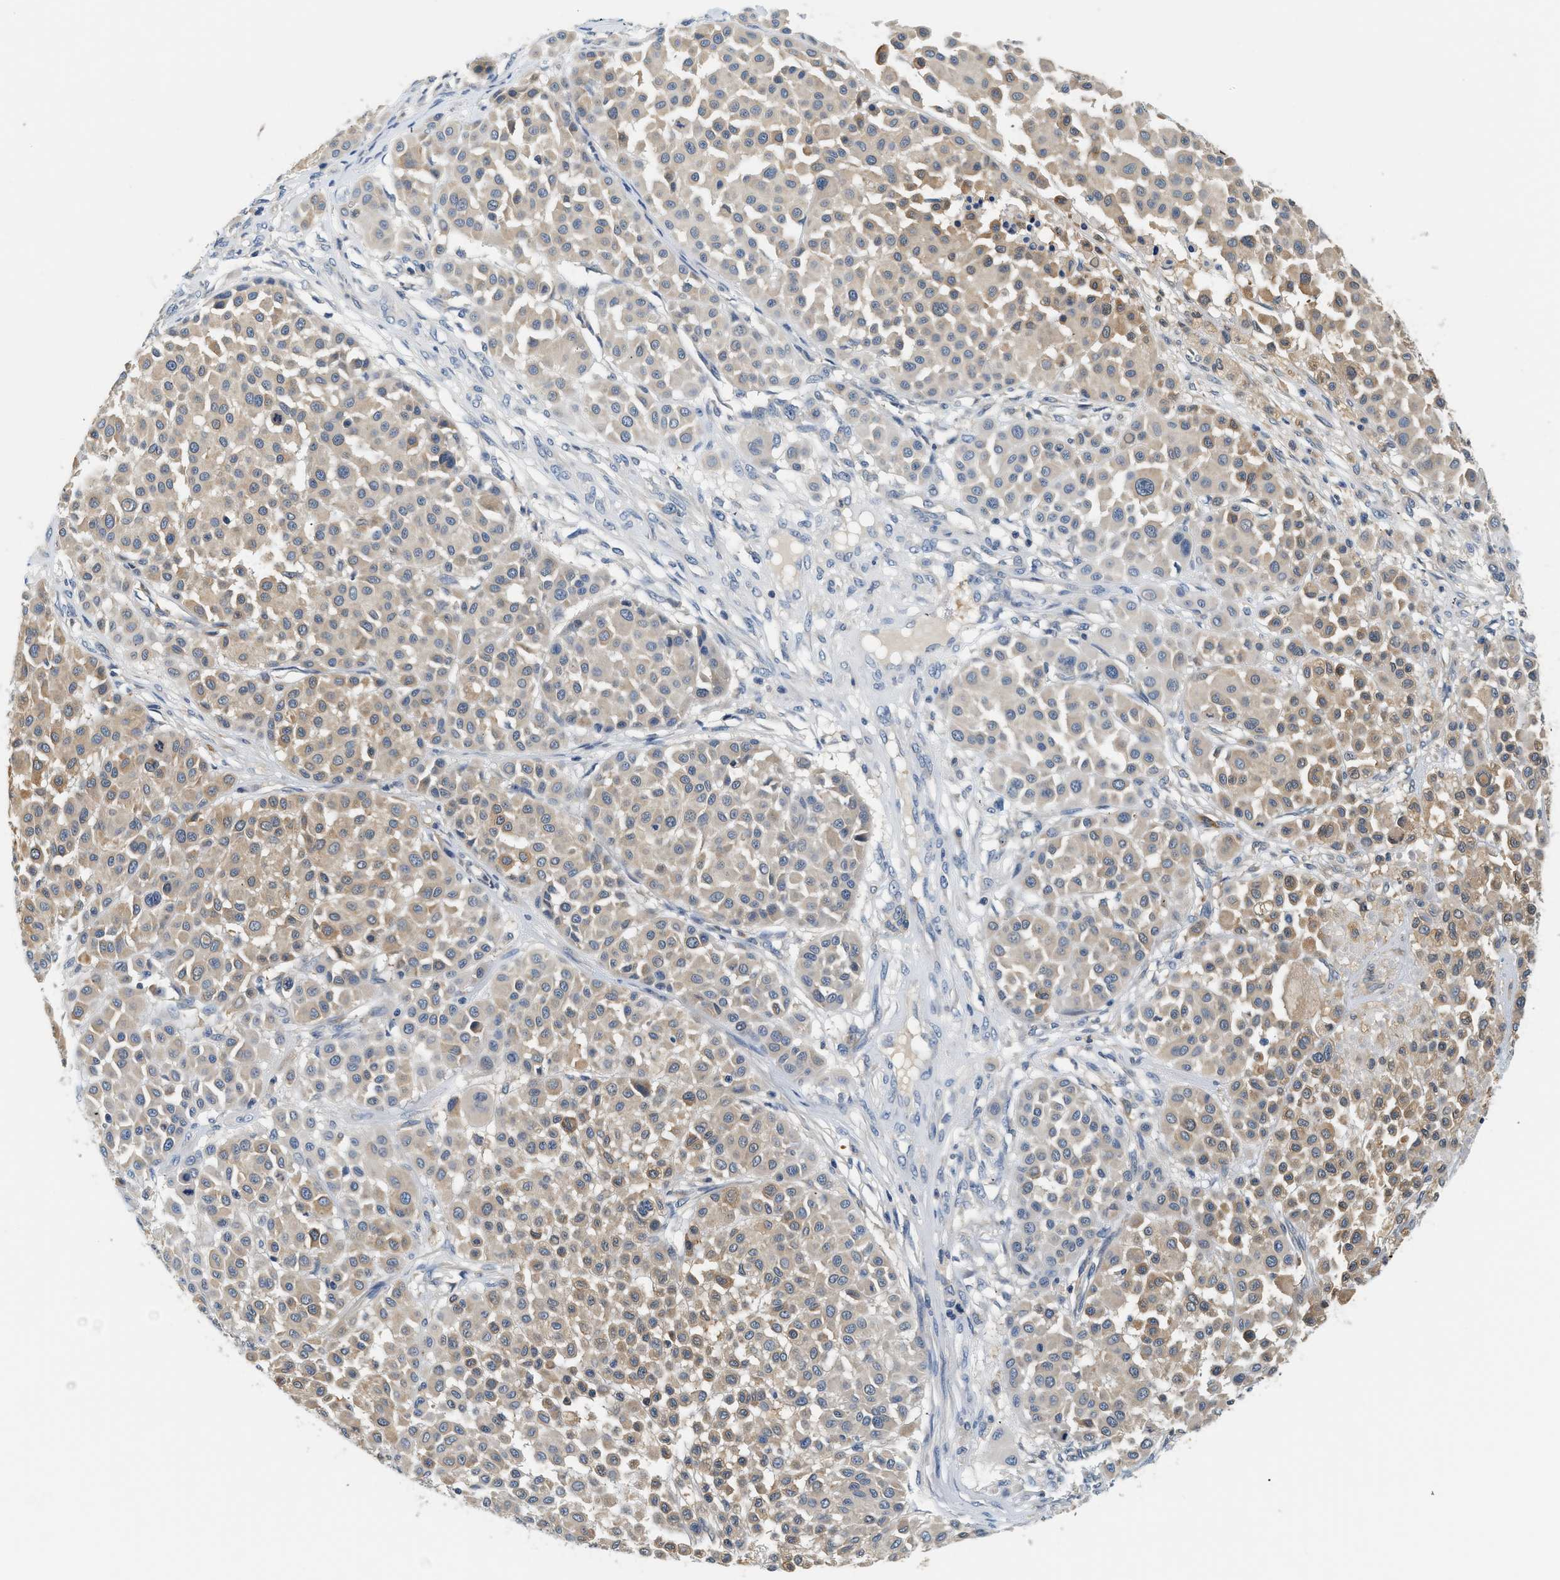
{"staining": {"intensity": "weak", "quantity": "25%-75%", "location": "cytoplasmic/membranous"}, "tissue": "melanoma", "cell_type": "Tumor cells", "image_type": "cancer", "snomed": [{"axis": "morphology", "description": "Malignant melanoma, Metastatic site"}, {"axis": "topography", "description": "Soft tissue"}], "caption": "Protein staining of malignant melanoma (metastatic site) tissue reveals weak cytoplasmic/membranous positivity in approximately 25%-75% of tumor cells.", "gene": "SLC35E1", "patient": {"sex": "male", "age": 41}}